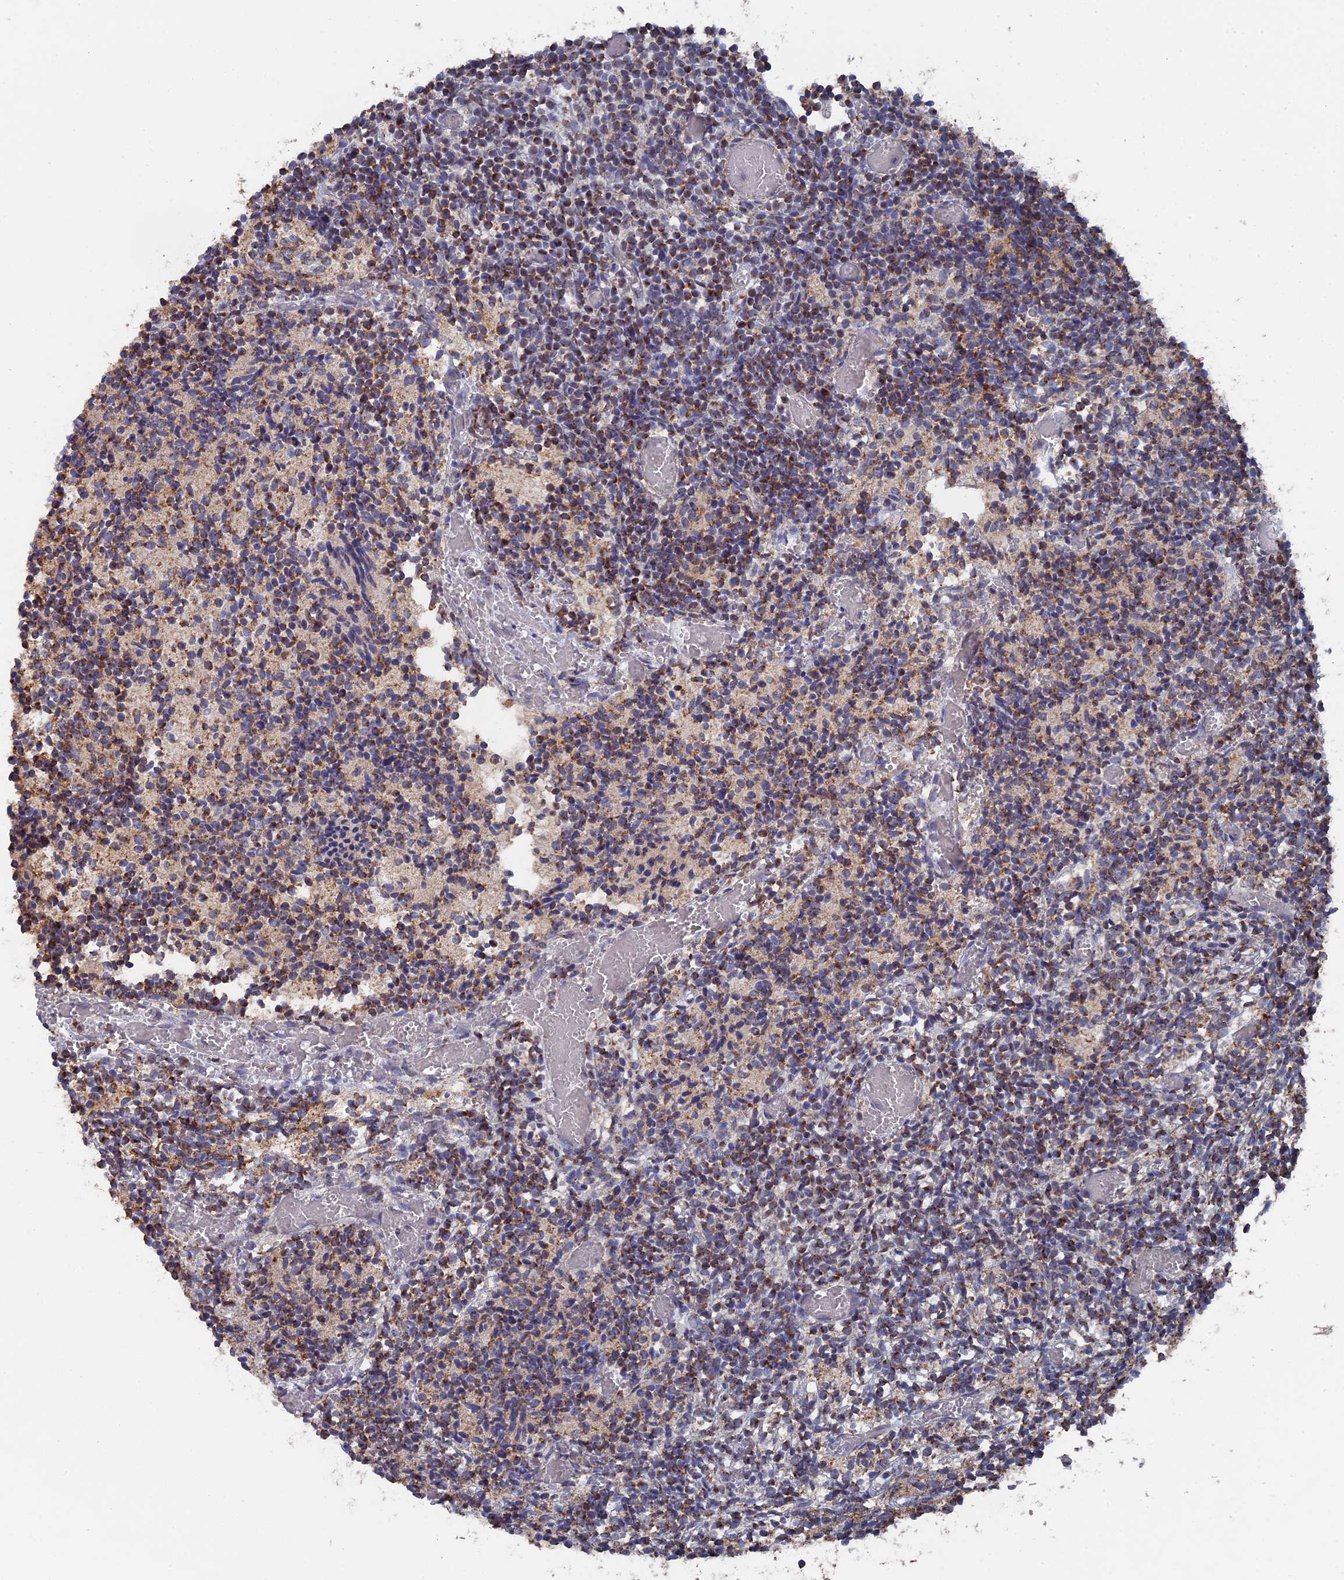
{"staining": {"intensity": "moderate", "quantity": "25%-75%", "location": "cytoplasmic/membranous"}, "tissue": "glioma", "cell_type": "Tumor cells", "image_type": "cancer", "snomed": [{"axis": "morphology", "description": "Glioma, malignant, Low grade"}, {"axis": "topography", "description": "Brain"}], "caption": "Tumor cells demonstrate medium levels of moderate cytoplasmic/membranous staining in approximately 25%-75% of cells in glioma.", "gene": "SMG9", "patient": {"sex": "female", "age": 1}}